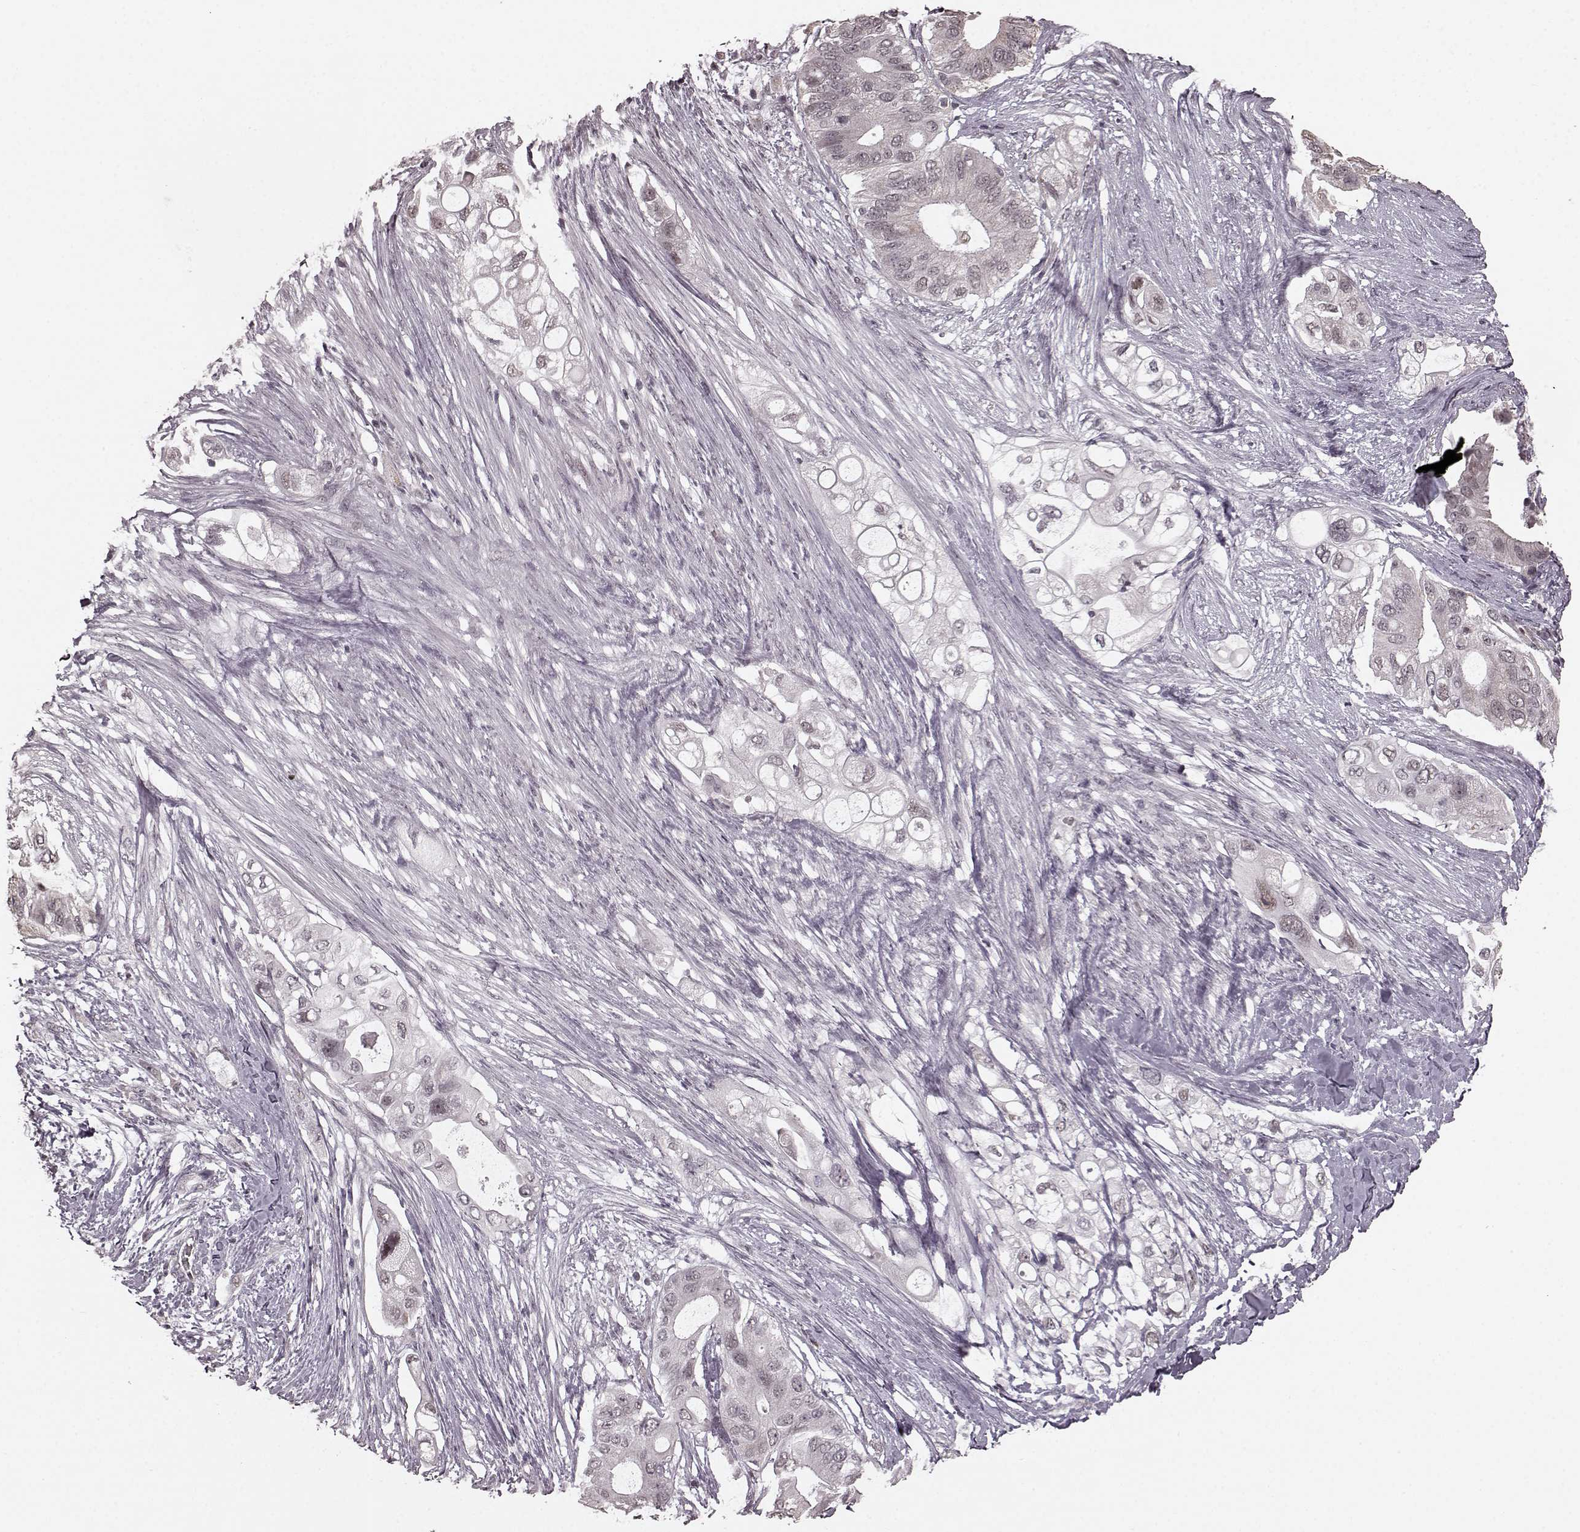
{"staining": {"intensity": "negative", "quantity": "none", "location": "none"}, "tissue": "pancreatic cancer", "cell_type": "Tumor cells", "image_type": "cancer", "snomed": [{"axis": "morphology", "description": "Adenocarcinoma, NOS"}, {"axis": "topography", "description": "Pancreas"}], "caption": "A photomicrograph of adenocarcinoma (pancreatic) stained for a protein reveals no brown staining in tumor cells.", "gene": "PLCB4", "patient": {"sex": "female", "age": 72}}